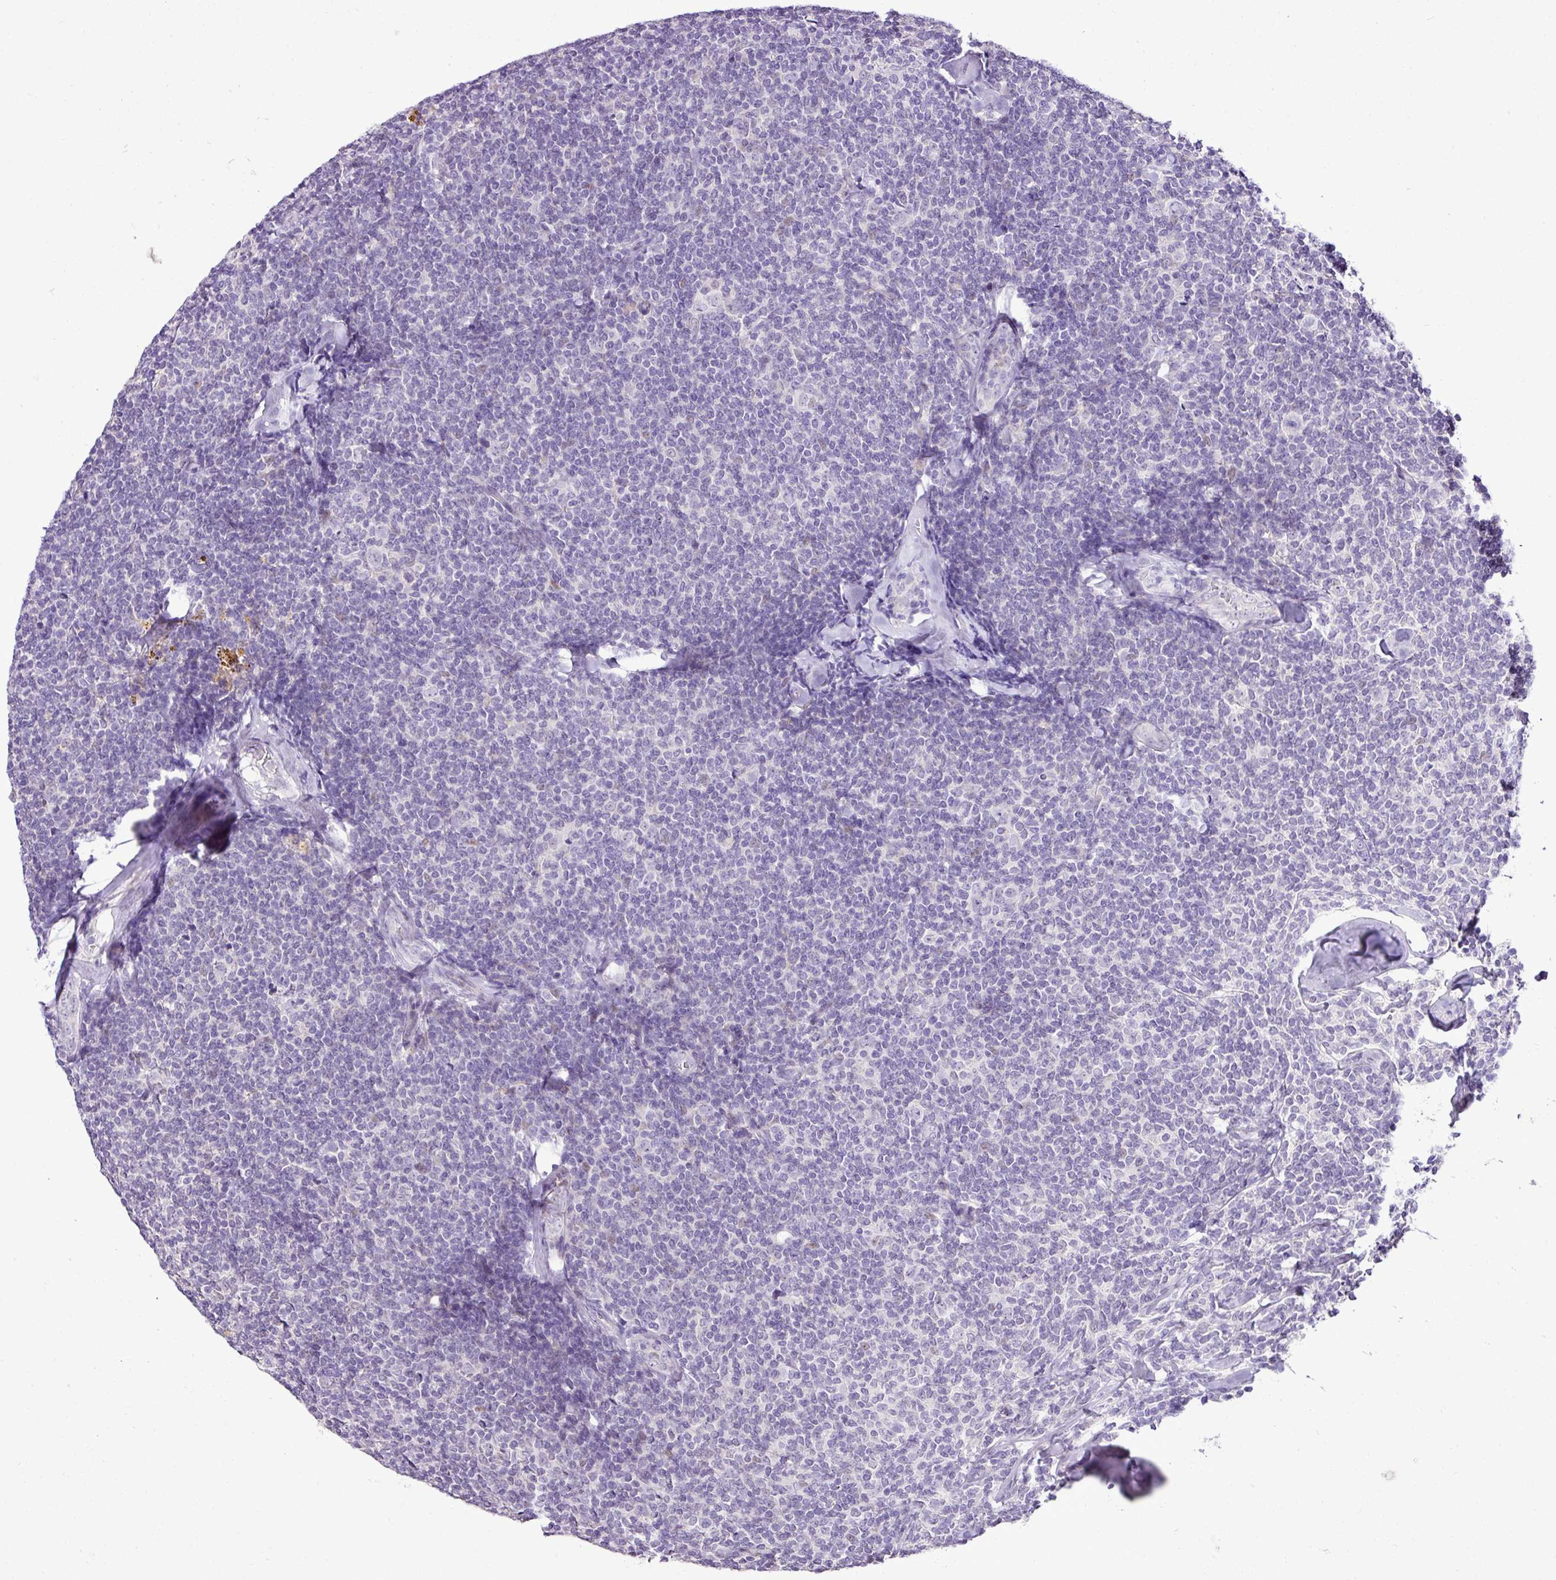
{"staining": {"intensity": "negative", "quantity": "none", "location": "none"}, "tissue": "lymphoma", "cell_type": "Tumor cells", "image_type": "cancer", "snomed": [{"axis": "morphology", "description": "Malignant lymphoma, non-Hodgkin's type, Low grade"}, {"axis": "topography", "description": "Lymph node"}], "caption": "Human malignant lymphoma, non-Hodgkin's type (low-grade) stained for a protein using immunohistochemistry (IHC) demonstrates no staining in tumor cells.", "gene": "ESR1", "patient": {"sex": "female", "age": 56}}